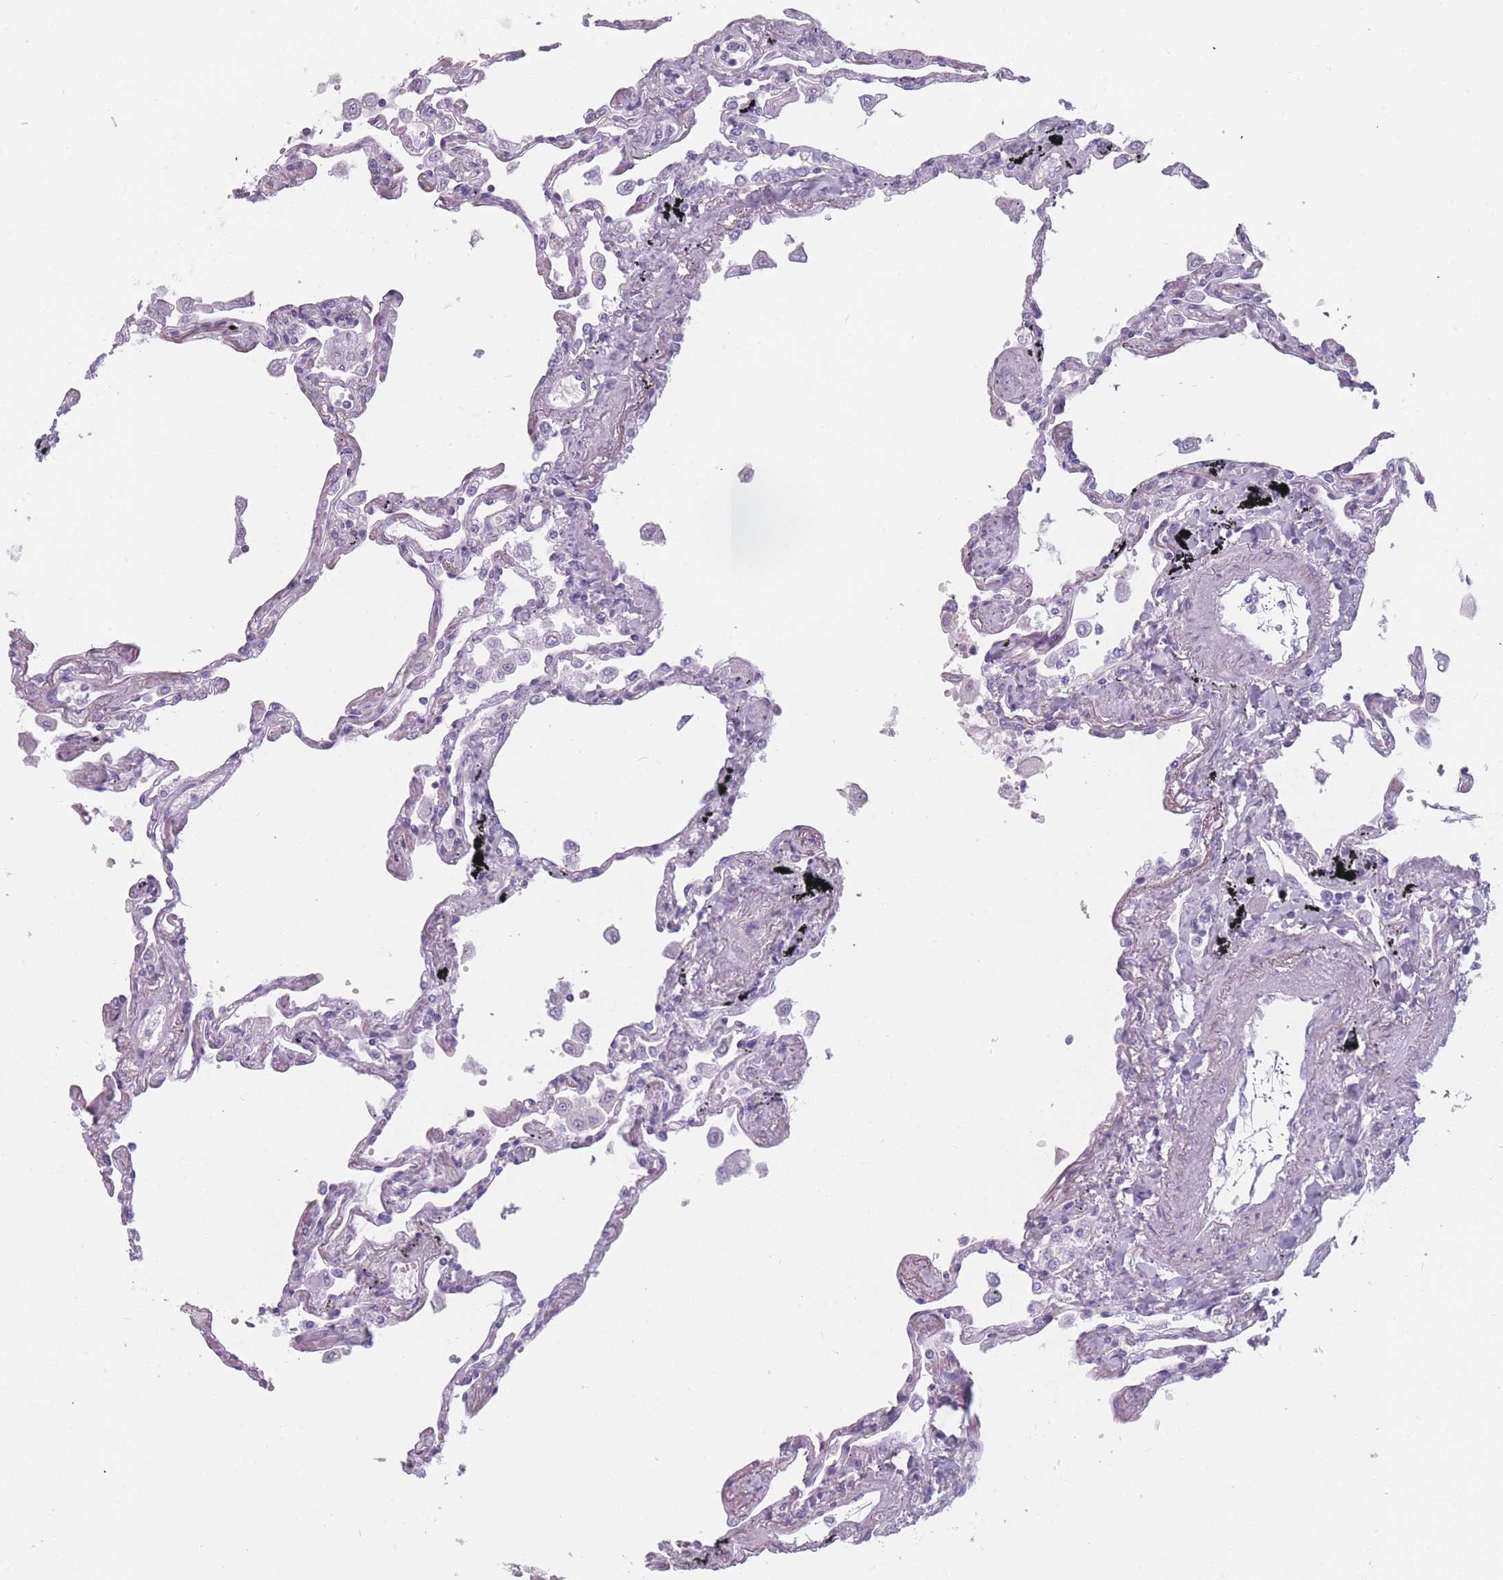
{"staining": {"intensity": "negative", "quantity": "none", "location": "none"}, "tissue": "lung", "cell_type": "Alveolar cells", "image_type": "normal", "snomed": [{"axis": "morphology", "description": "Normal tissue, NOS"}, {"axis": "topography", "description": "Lung"}], "caption": "DAB (3,3'-diaminobenzidine) immunohistochemical staining of normal lung exhibits no significant expression in alveolar cells.", "gene": "PPFIA3", "patient": {"sex": "female", "age": 67}}